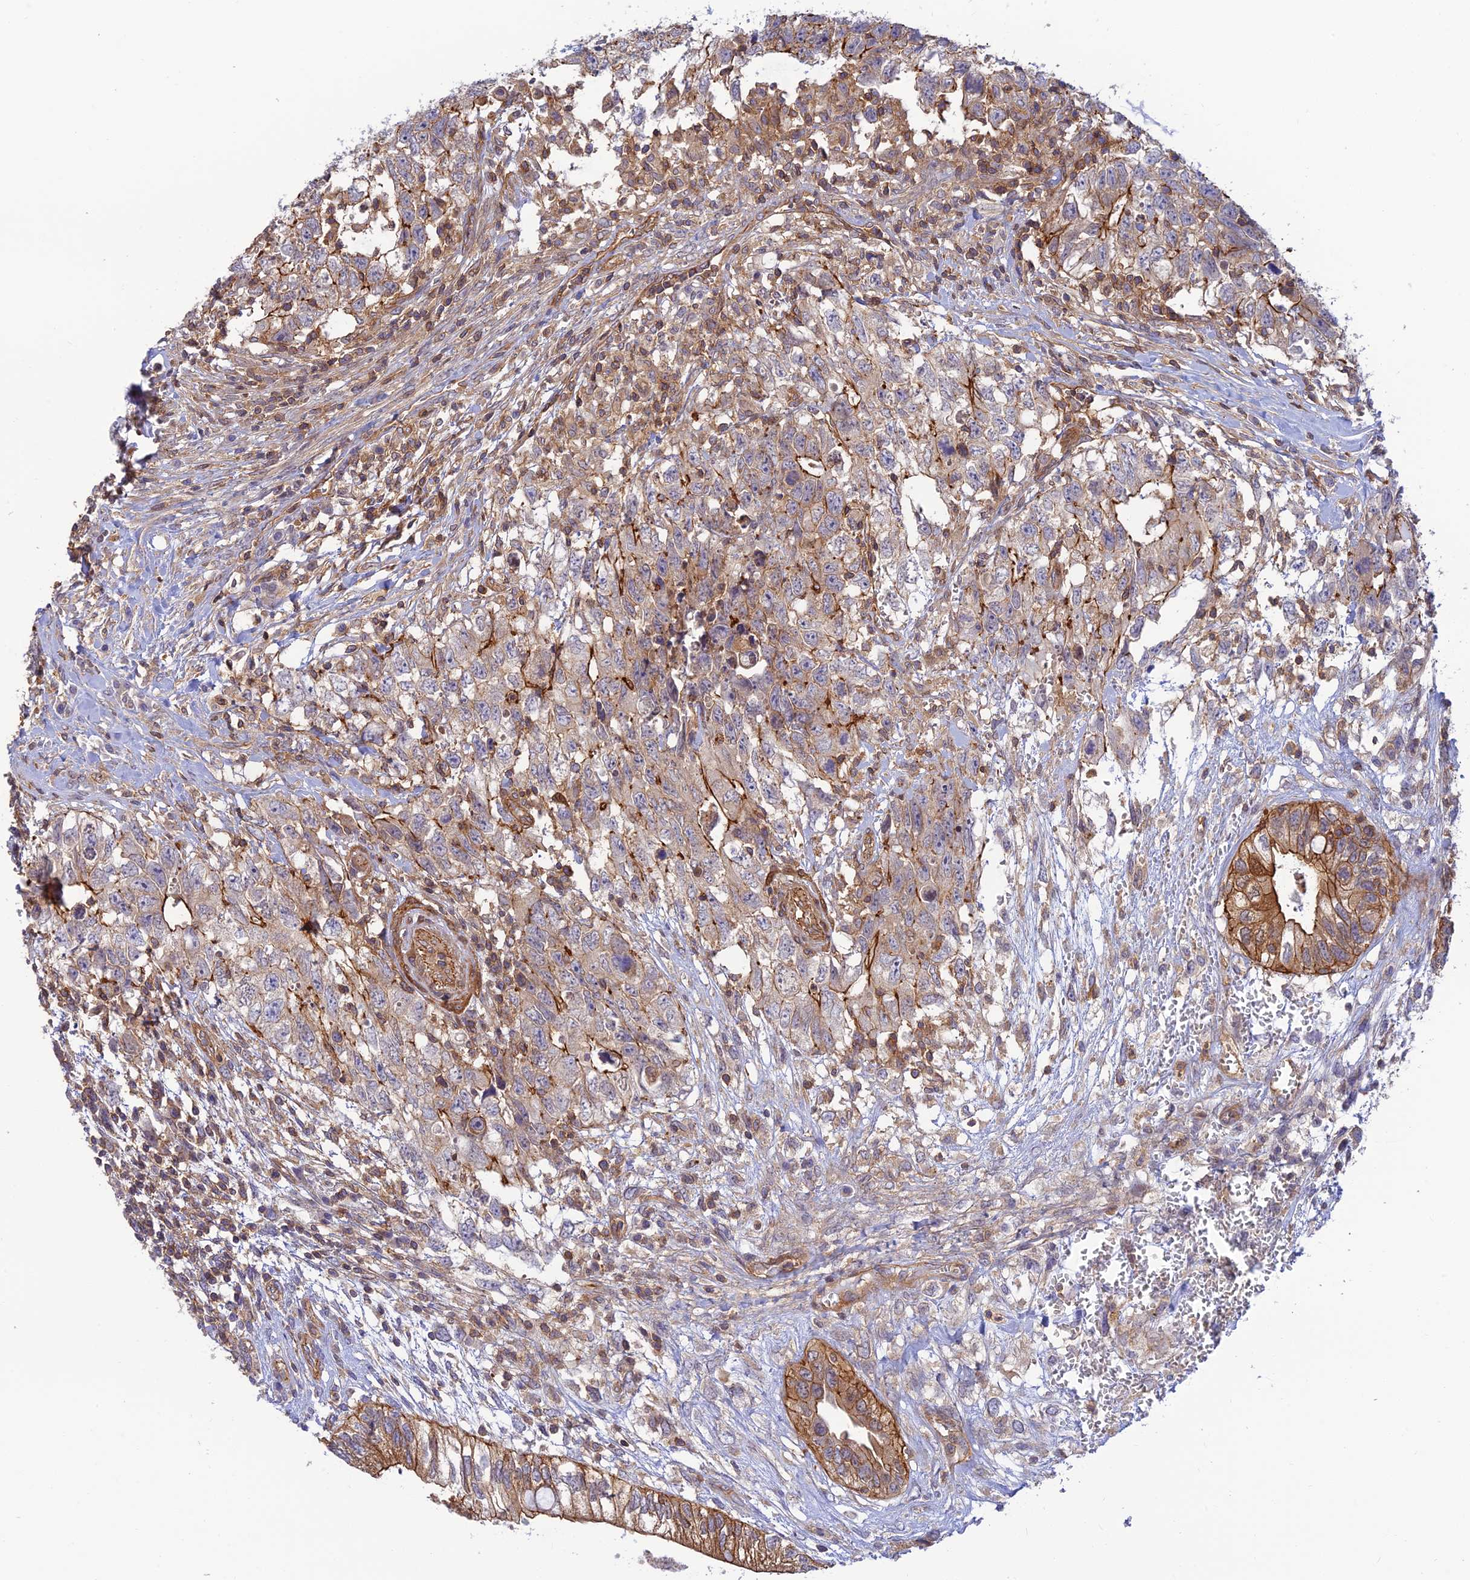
{"staining": {"intensity": "strong", "quantity": "<25%", "location": "cytoplasmic/membranous"}, "tissue": "testis cancer", "cell_type": "Tumor cells", "image_type": "cancer", "snomed": [{"axis": "morphology", "description": "Seminoma, NOS"}, {"axis": "morphology", "description": "Carcinoma, Embryonal, NOS"}, {"axis": "topography", "description": "Testis"}], "caption": "Testis cancer stained with DAB (3,3'-diaminobenzidine) immunohistochemistry (IHC) exhibits medium levels of strong cytoplasmic/membranous expression in about <25% of tumor cells. Nuclei are stained in blue.", "gene": "PPP1R12C", "patient": {"sex": "male", "age": 29}}